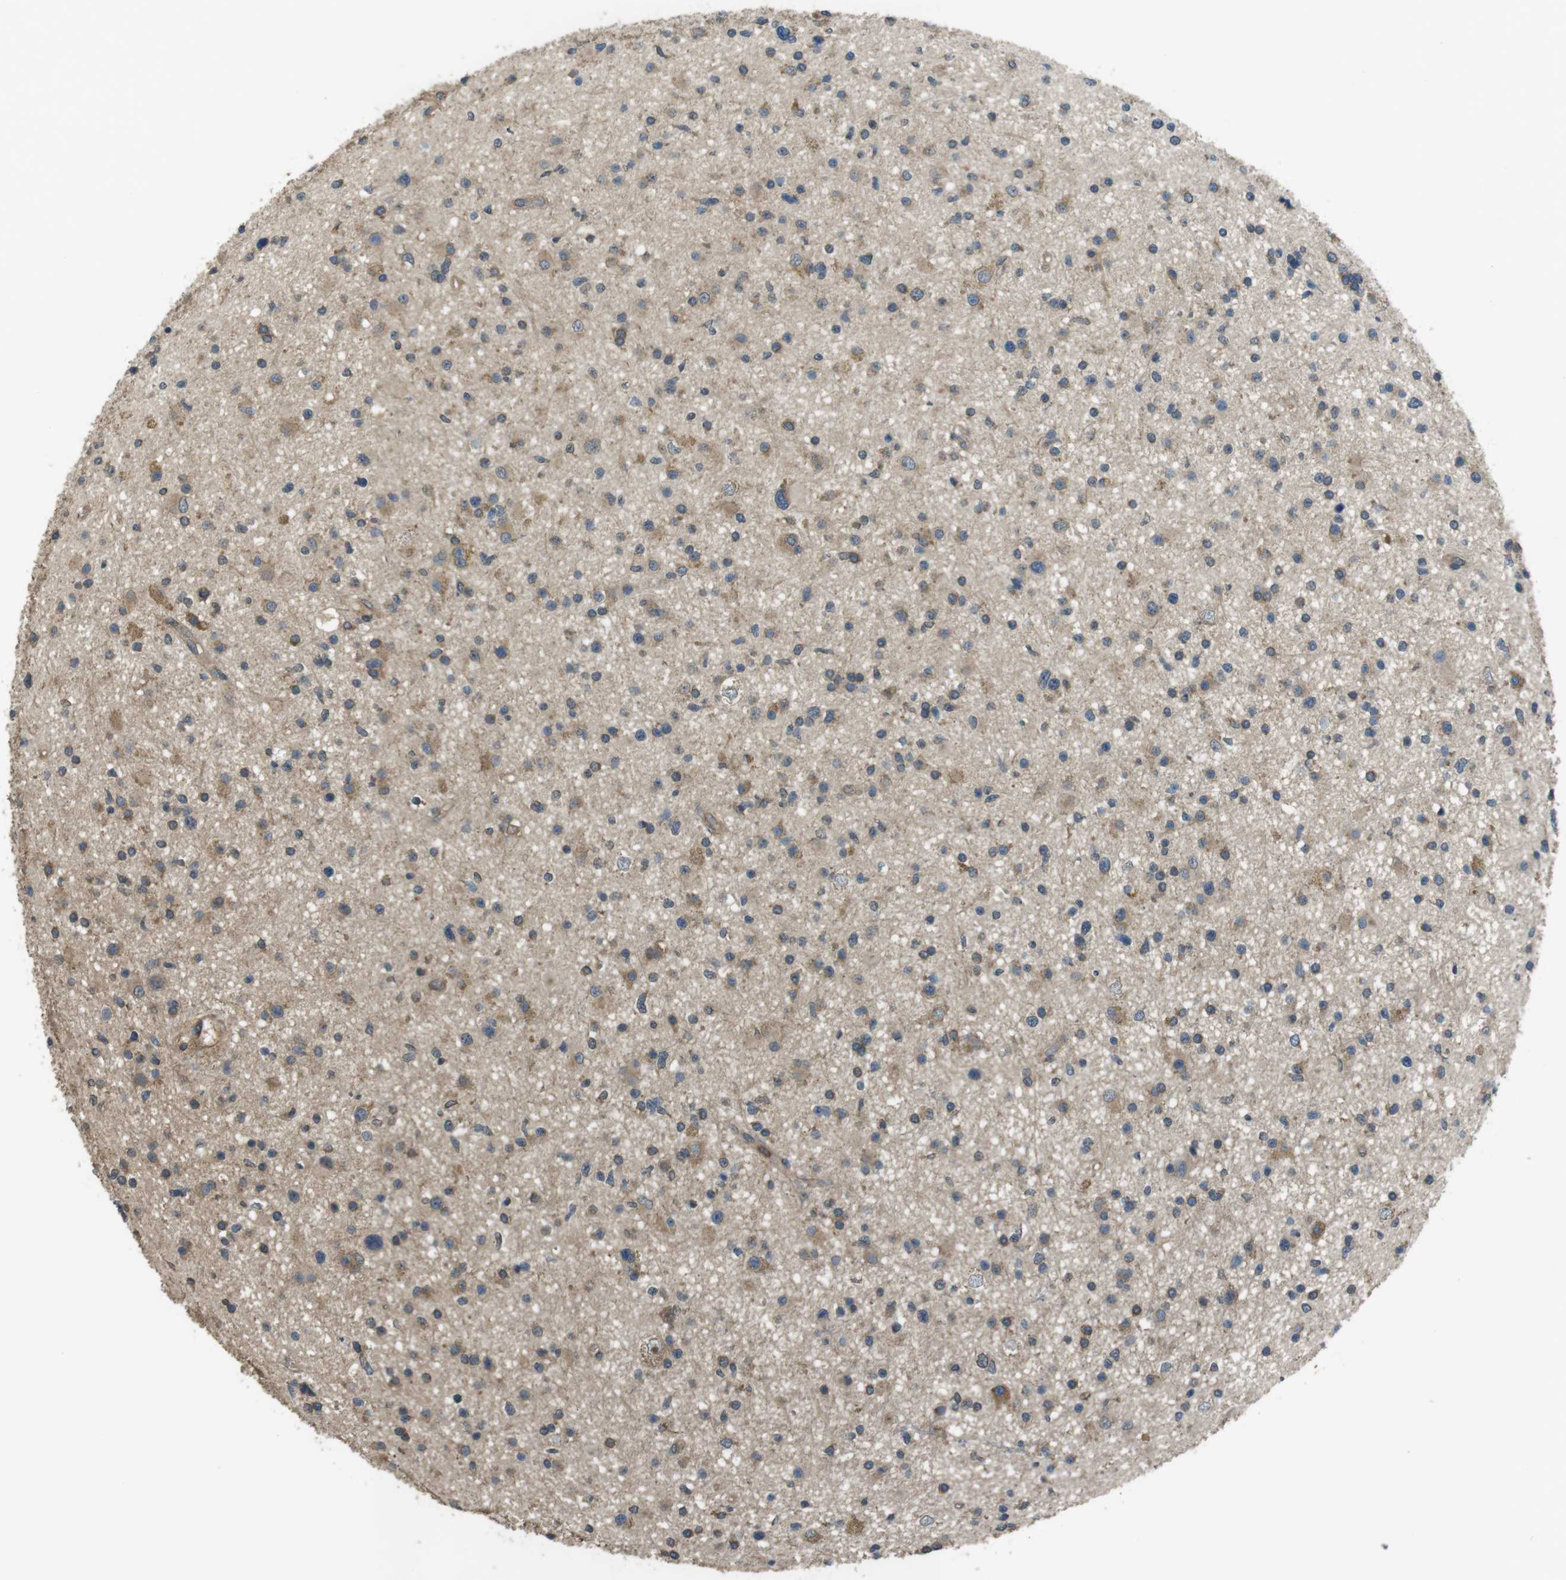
{"staining": {"intensity": "moderate", "quantity": "25%-75%", "location": "cytoplasmic/membranous"}, "tissue": "glioma", "cell_type": "Tumor cells", "image_type": "cancer", "snomed": [{"axis": "morphology", "description": "Glioma, malignant, High grade"}, {"axis": "topography", "description": "Brain"}], "caption": "The micrograph demonstrates staining of glioma, revealing moderate cytoplasmic/membranous protein positivity (brown color) within tumor cells.", "gene": "FUT2", "patient": {"sex": "male", "age": 33}}